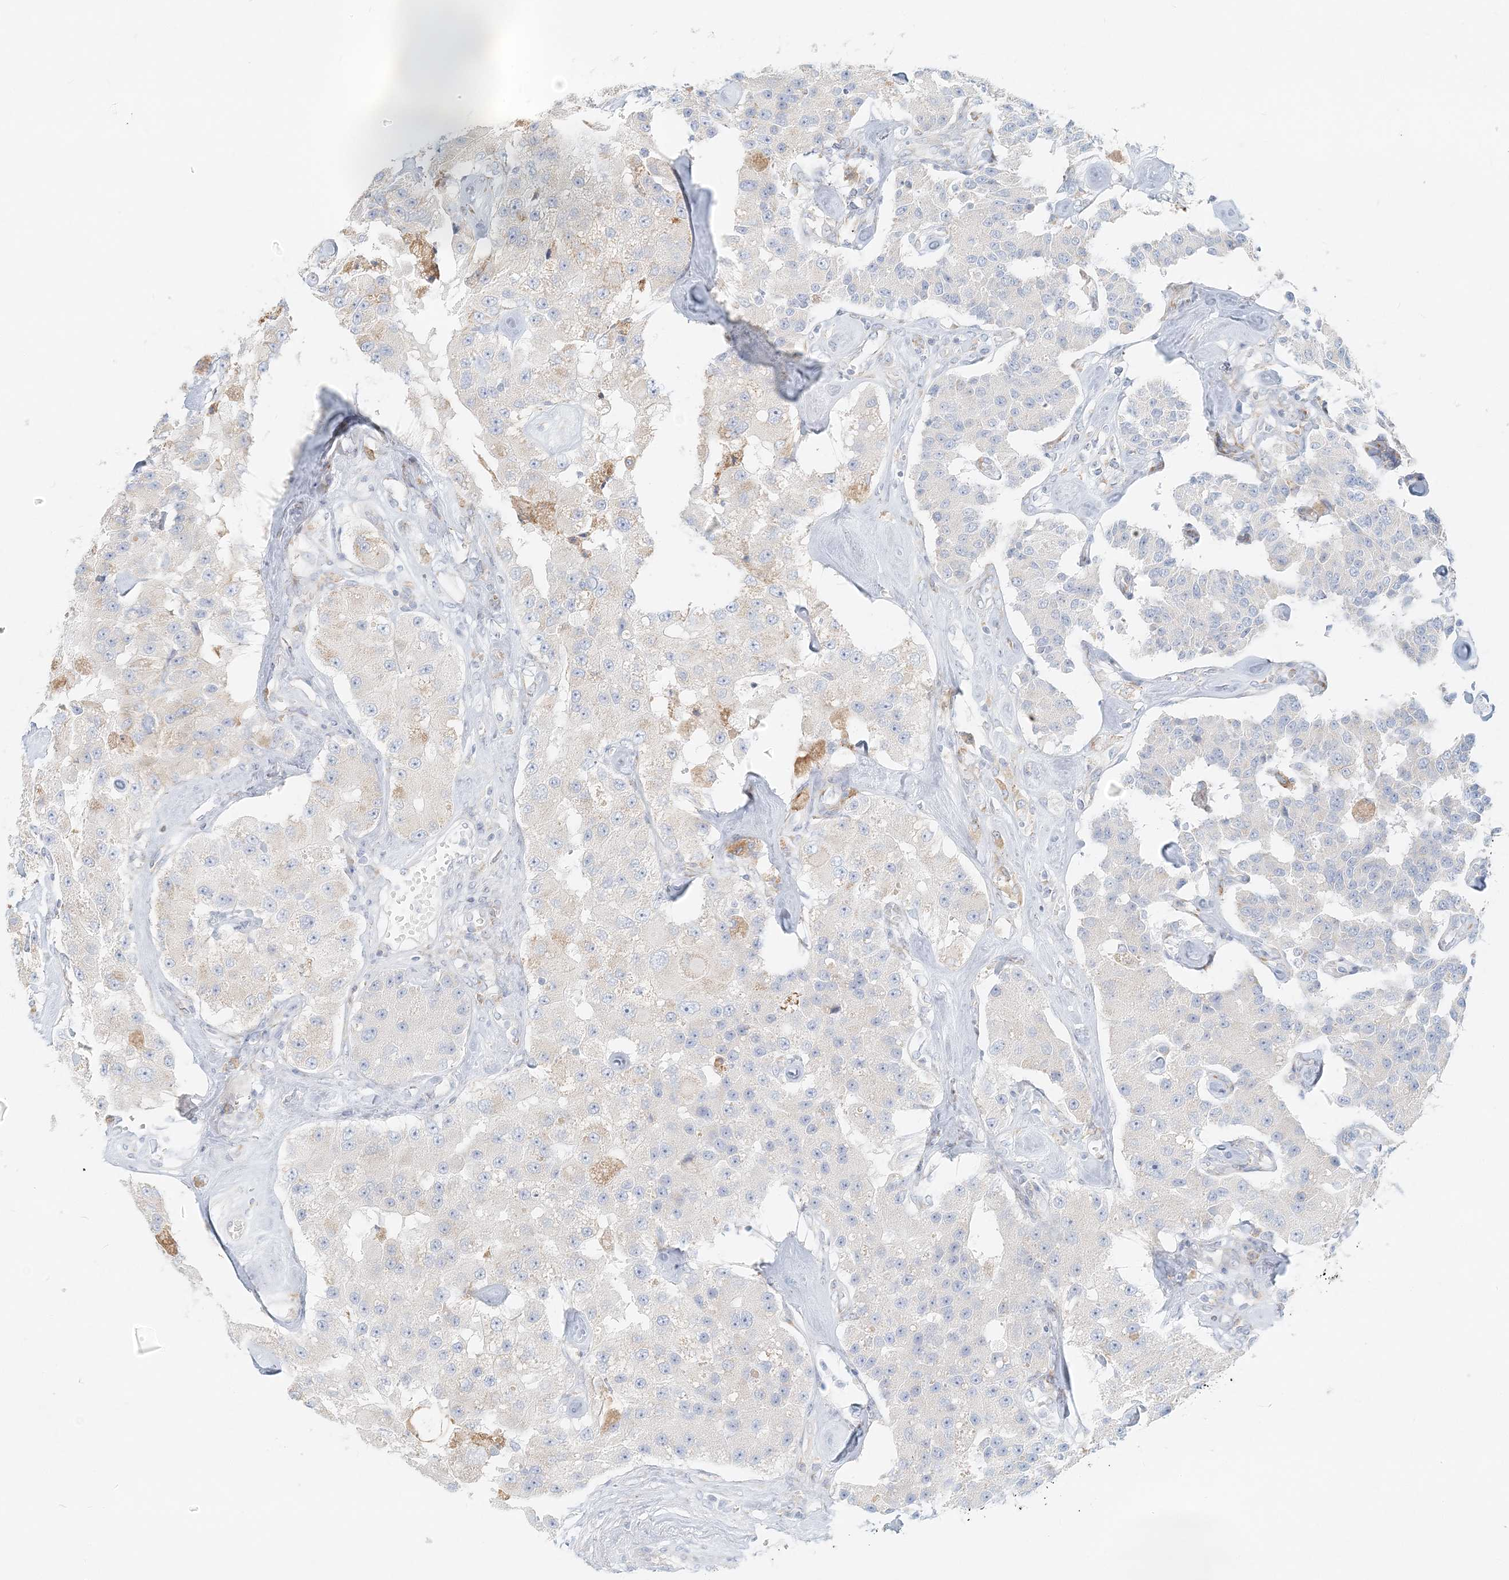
{"staining": {"intensity": "negative", "quantity": "none", "location": "none"}, "tissue": "carcinoid", "cell_type": "Tumor cells", "image_type": "cancer", "snomed": [{"axis": "morphology", "description": "Carcinoid, malignant, NOS"}, {"axis": "topography", "description": "Pancreas"}], "caption": "Photomicrograph shows no significant protein staining in tumor cells of malignant carcinoid.", "gene": "STK11IP", "patient": {"sex": "male", "age": 41}}